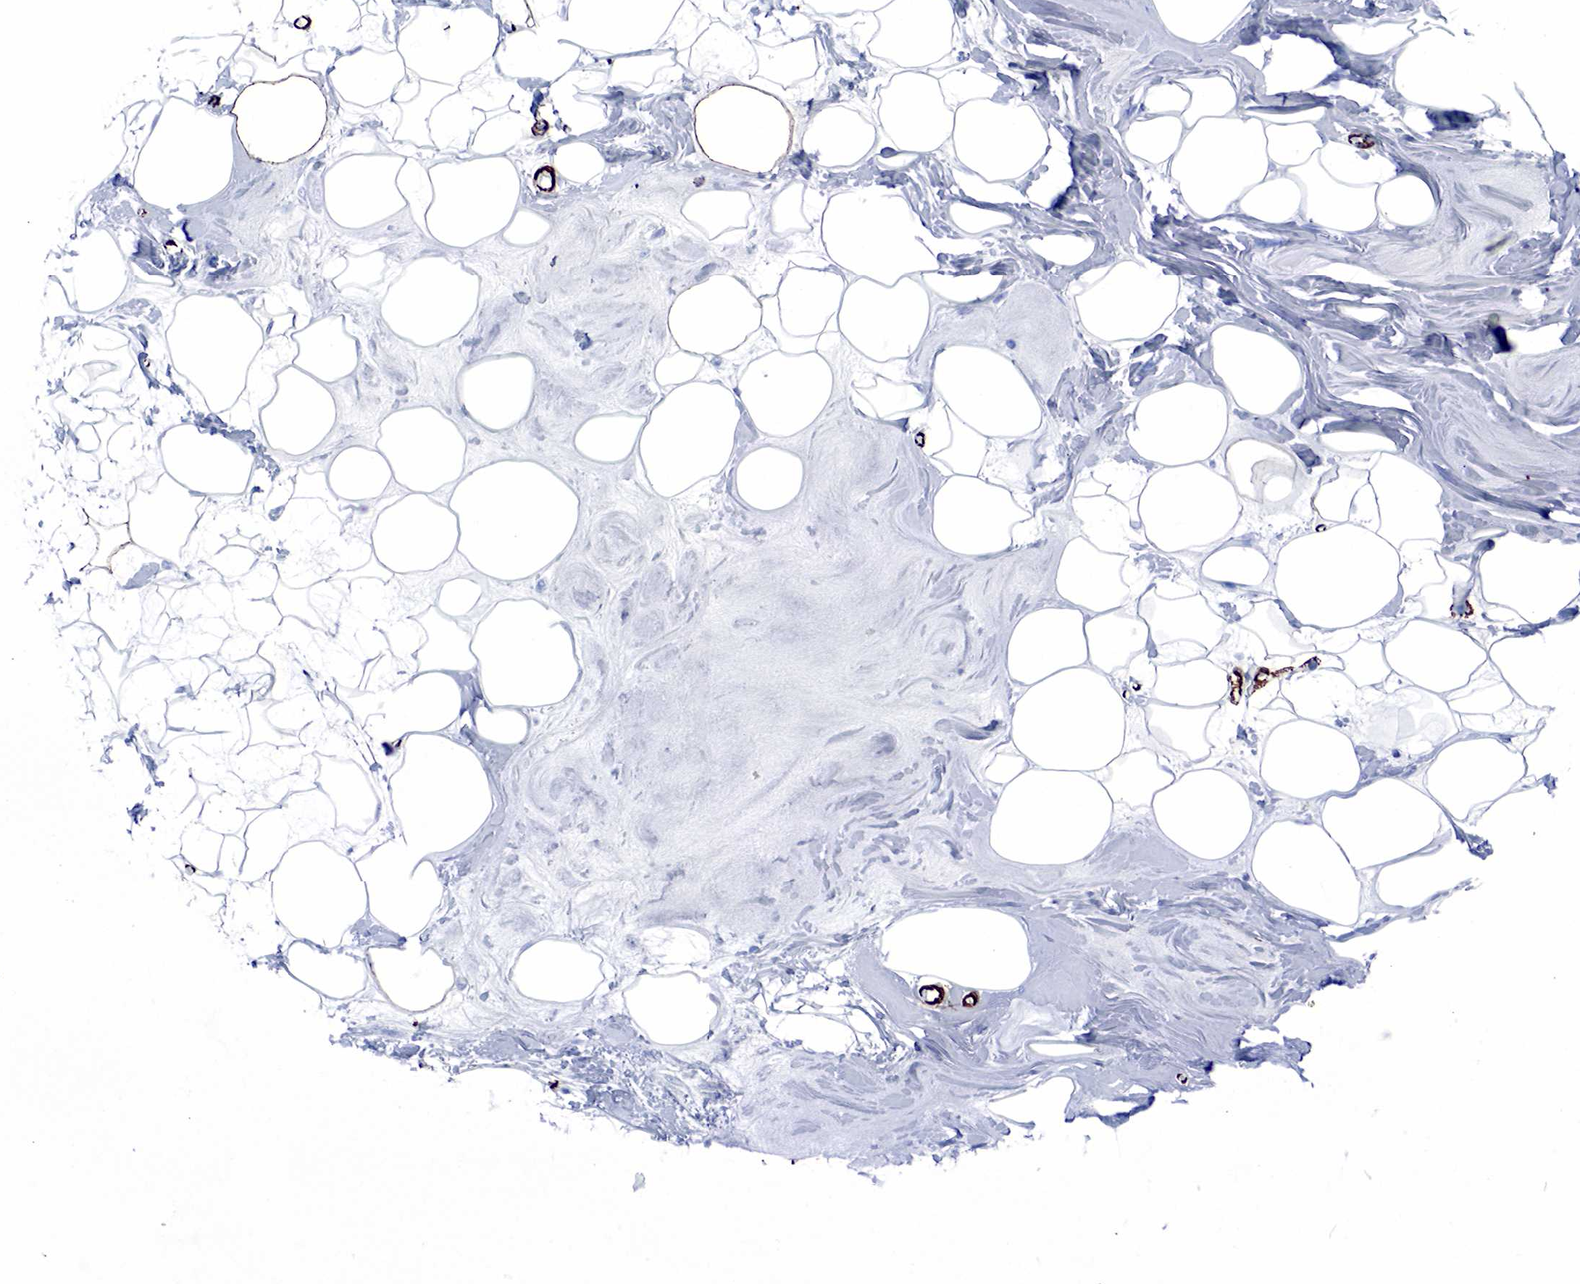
{"staining": {"intensity": "negative", "quantity": "none", "location": "none"}, "tissue": "adipose tissue", "cell_type": "Adipocytes", "image_type": "normal", "snomed": [{"axis": "morphology", "description": "Normal tissue, NOS"}, {"axis": "topography", "description": "Breast"}], "caption": "IHC micrograph of unremarkable human adipose tissue stained for a protein (brown), which demonstrates no expression in adipocytes.", "gene": "ACTA2", "patient": {"sex": "female", "age": 44}}